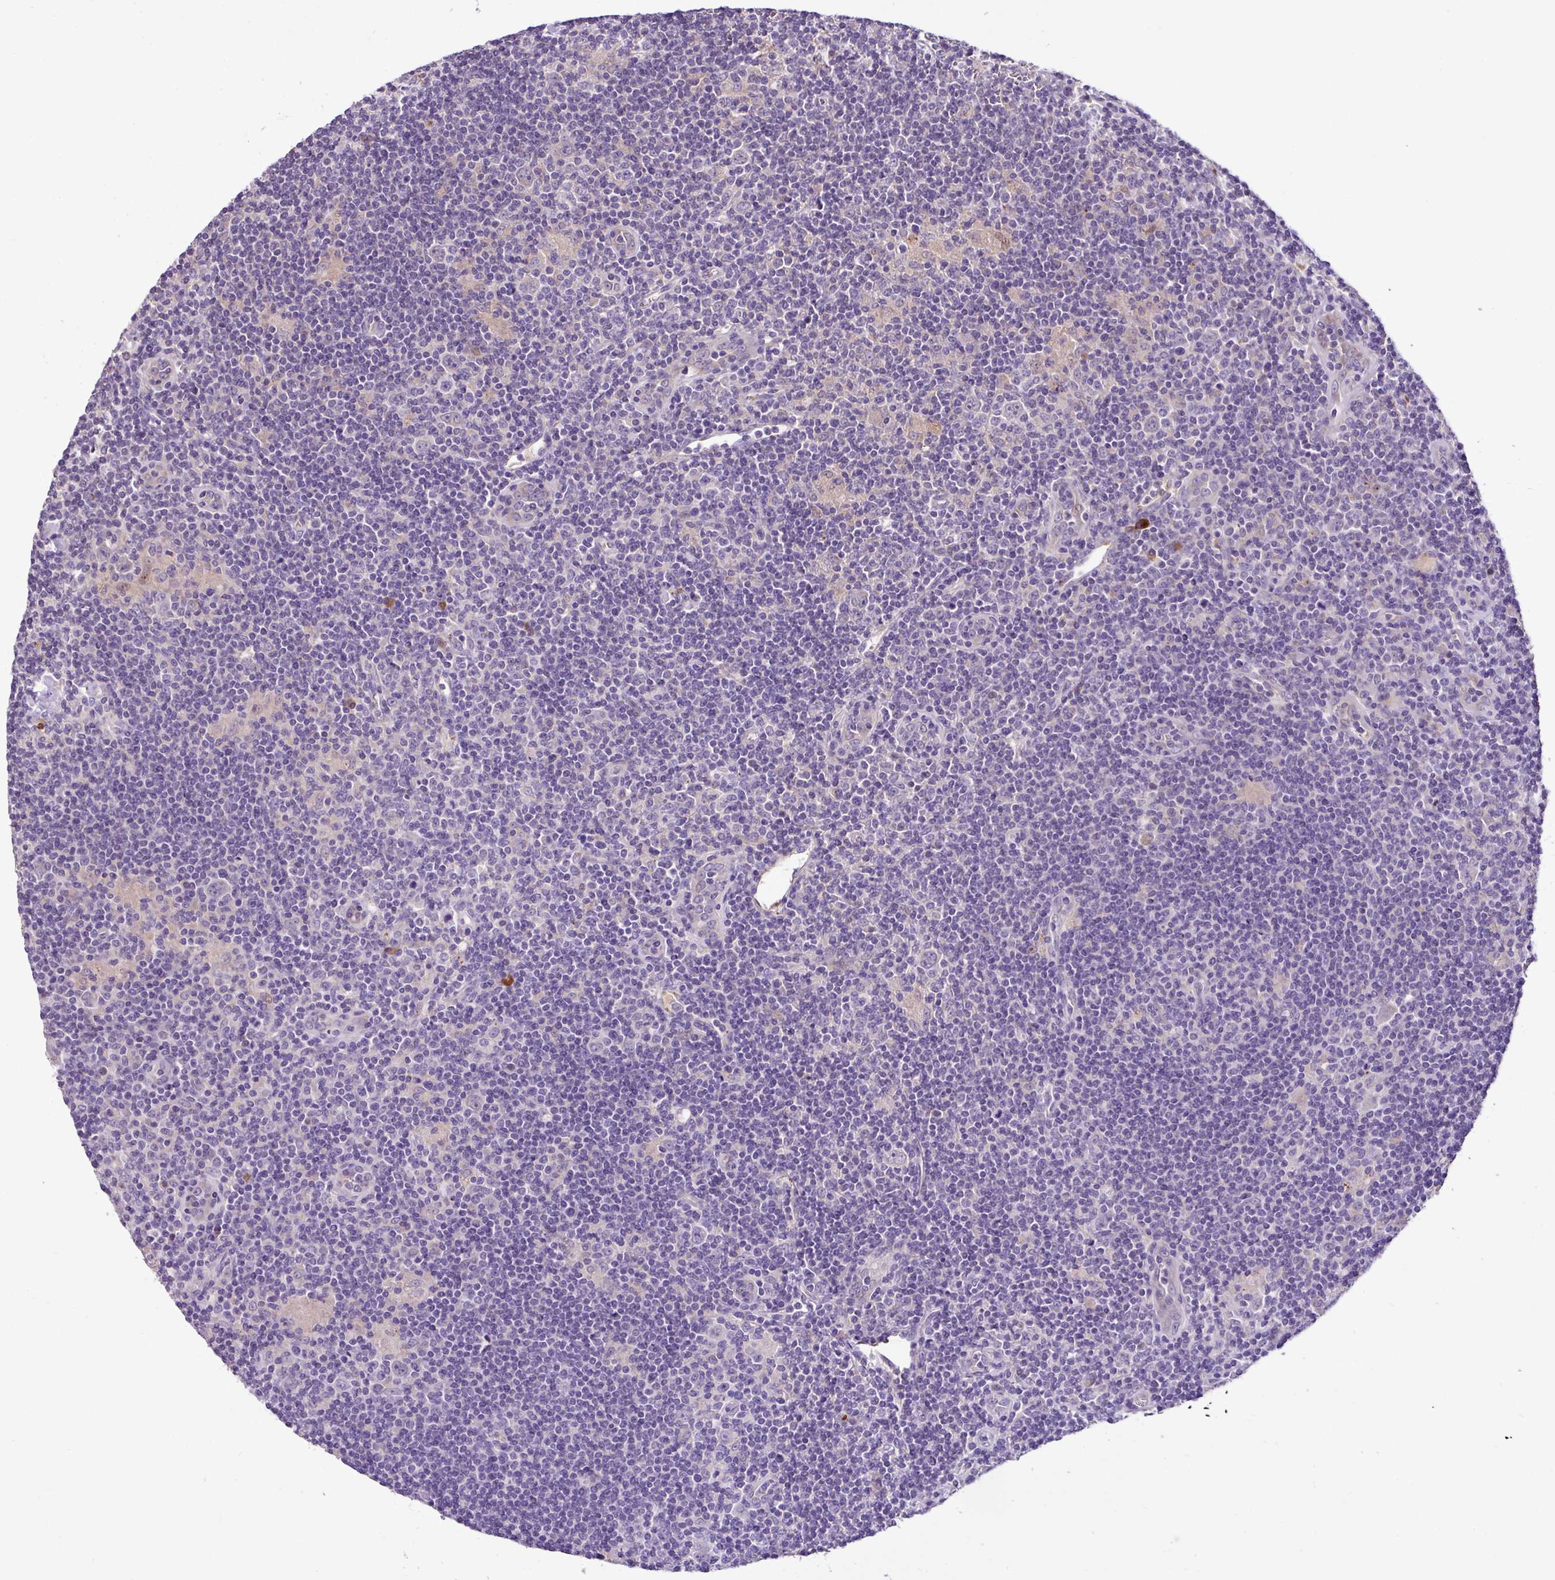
{"staining": {"intensity": "negative", "quantity": "none", "location": "none"}, "tissue": "lymphoma", "cell_type": "Tumor cells", "image_type": "cancer", "snomed": [{"axis": "morphology", "description": "Hodgkin's disease, NOS"}, {"axis": "topography", "description": "Lymph node"}], "caption": "There is no significant staining in tumor cells of Hodgkin's disease.", "gene": "ZNF266", "patient": {"sex": "female", "age": 57}}